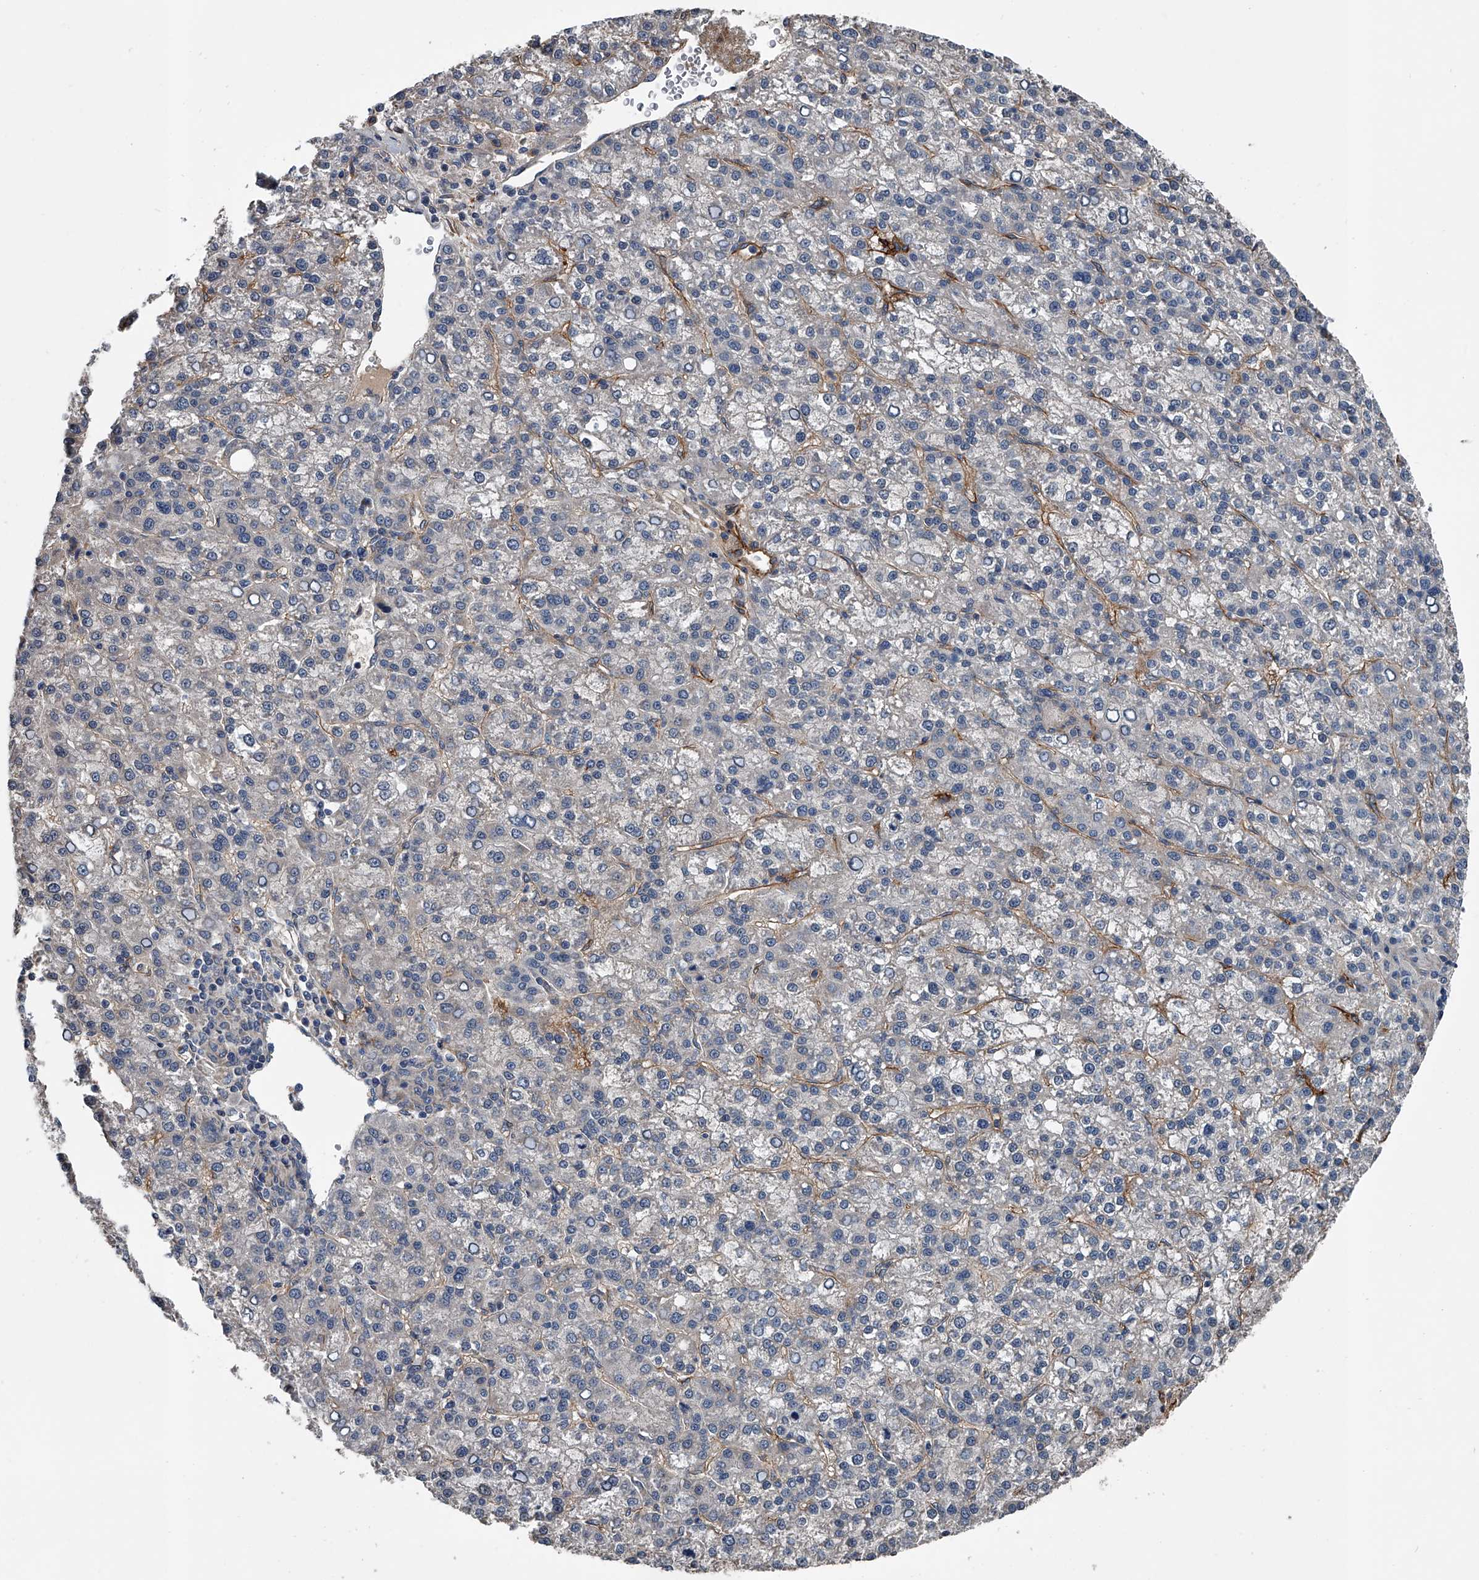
{"staining": {"intensity": "negative", "quantity": "none", "location": "none"}, "tissue": "liver cancer", "cell_type": "Tumor cells", "image_type": "cancer", "snomed": [{"axis": "morphology", "description": "Carcinoma, Hepatocellular, NOS"}, {"axis": "topography", "description": "Liver"}], "caption": "Immunohistochemical staining of human hepatocellular carcinoma (liver) reveals no significant expression in tumor cells.", "gene": "LDLRAD2", "patient": {"sex": "female", "age": 58}}